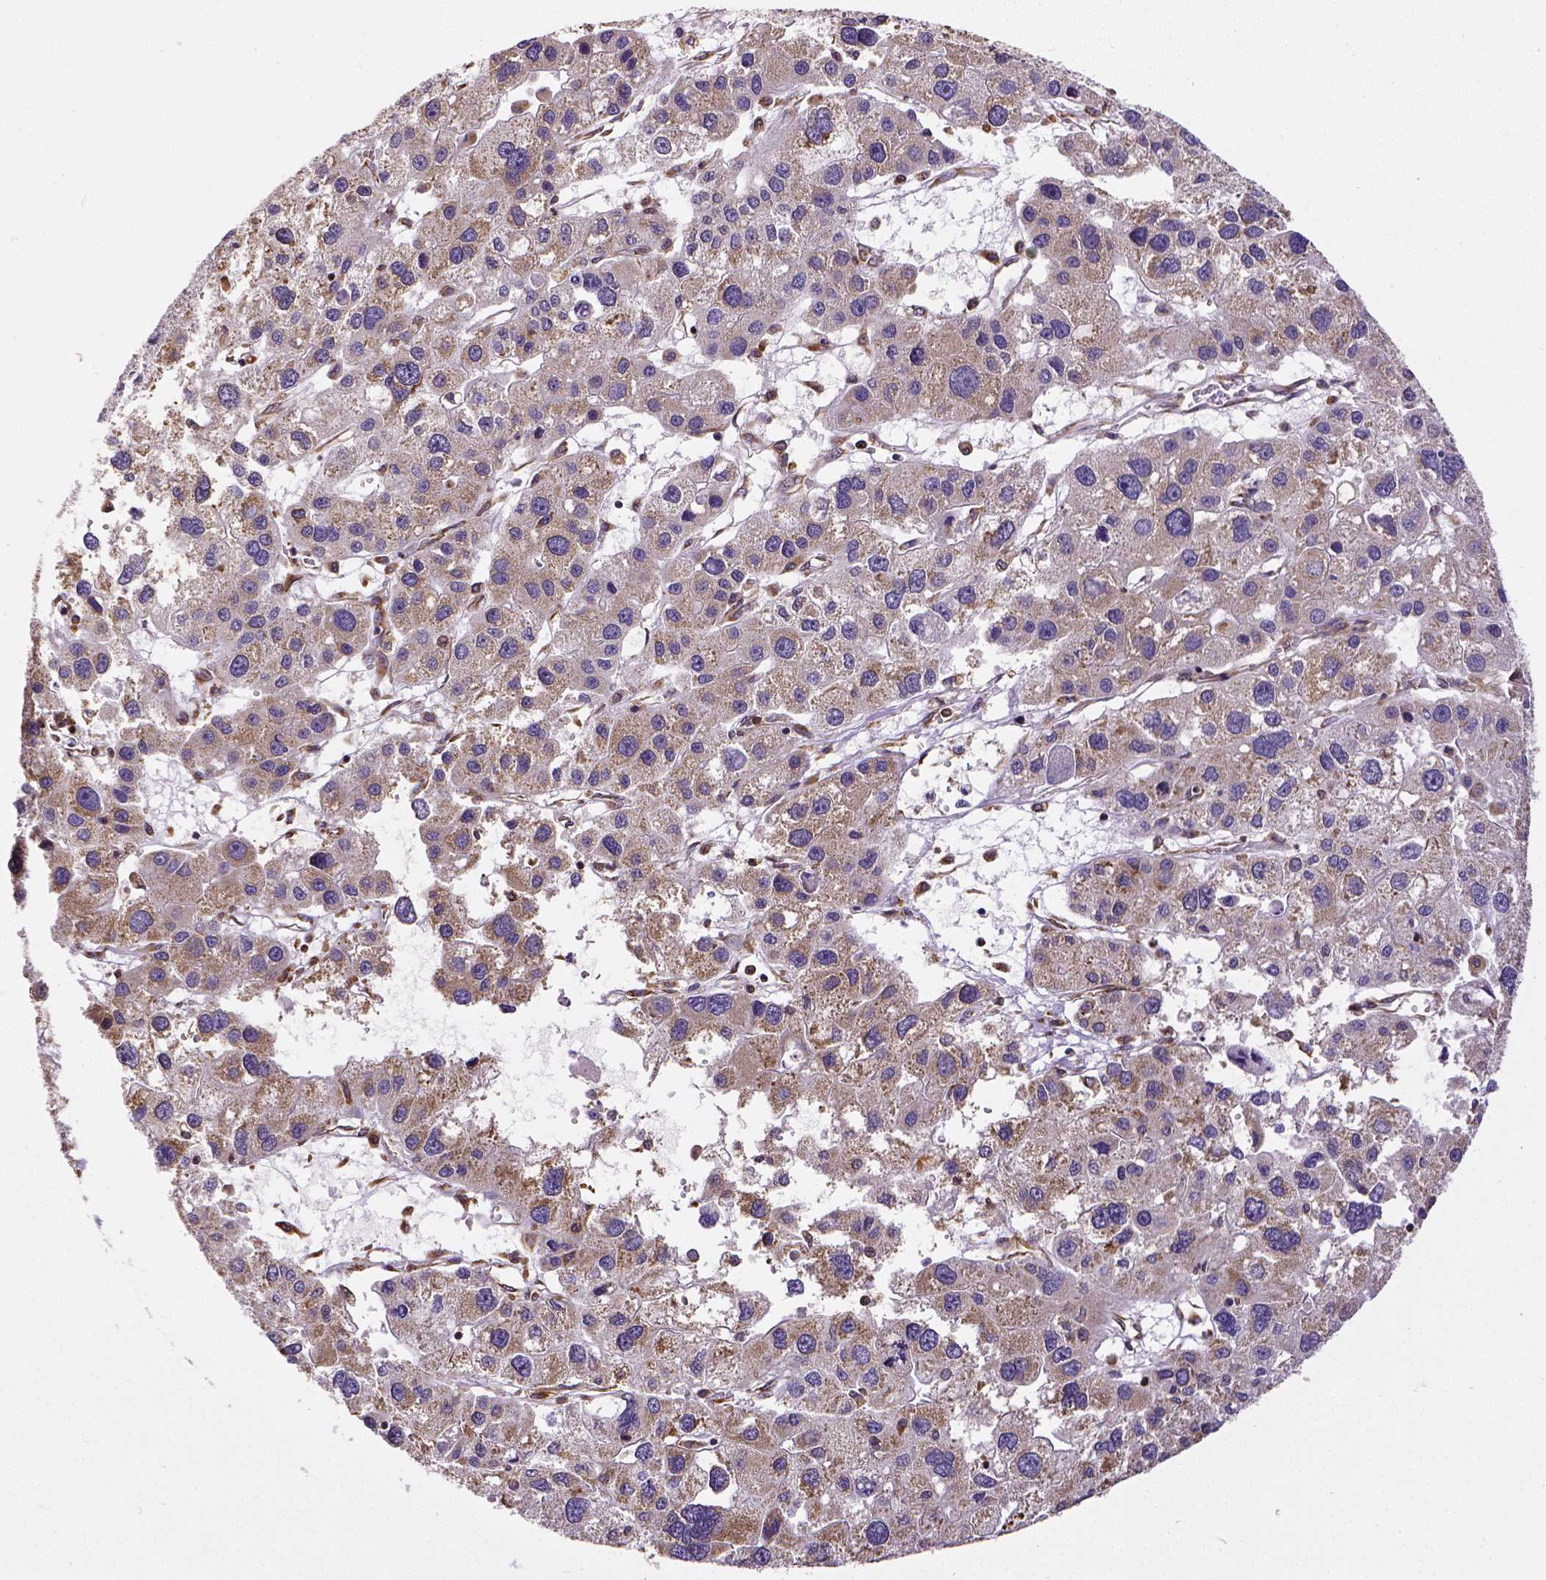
{"staining": {"intensity": "moderate", "quantity": "25%-75%", "location": "cytoplasmic/membranous"}, "tissue": "liver cancer", "cell_type": "Tumor cells", "image_type": "cancer", "snomed": [{"axis": "morphology", "description": "Carcinoma, Hepatocellular, NOS"}, {"axis": "topography", "description": "Liver"}], "caption": "IHC micrograph of neoplastic tissue: liver cancer (hepatocellular carcinoma) stained using immunohistochemistry (IHC) exhibits medium levels of moderate protein expression localized specifically in the cytoplasmic/membranous of tumor cells, appearing as a cytoplasmic/membranous brown color.", "gene": "MTDH", "patient": {"sex": "male", "age": 73}}